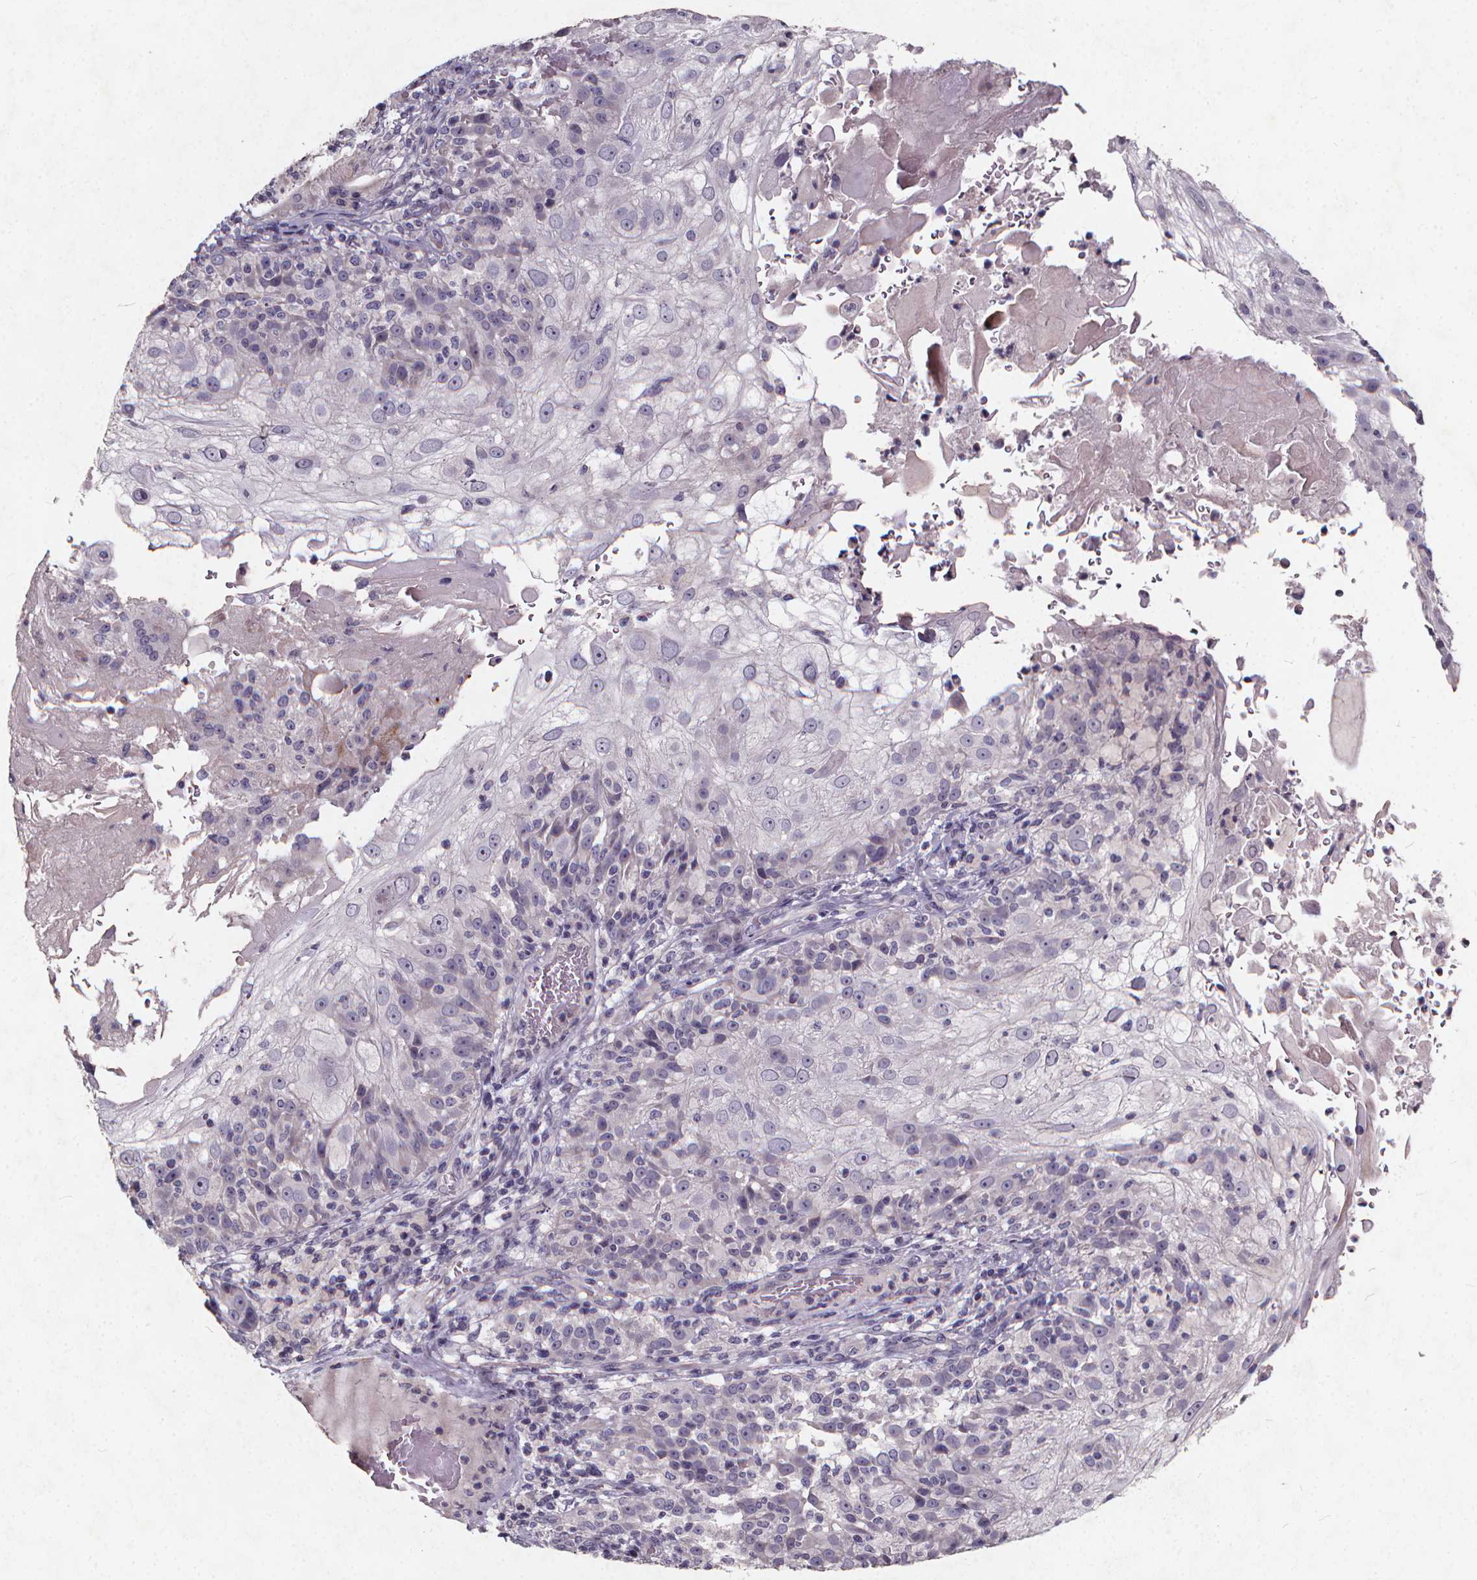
{"staining": {"intensity": "negative", "quantity": "none", "location": "none"}, "tissue": "skin cancer", "cell_type": "Tumor cells", "image_type": "cancer", "snomed": [{"axis": "morphology", "description": "Normal tissue, NOS"}, {"axis": "morphology", "description": "Squamous cell carcinoma, NOS"}, {"axis": "topography", "description": "Skin"}], "caption": "This image is of skin cancer (squamous cell carcinoma) stained with IHC to label a protein in brown with the nuclei are counter-stained blue. There is no expression in tumor cells.", "gene": "TSPAN14", "patient": {"sex": "female", "age": 83}}